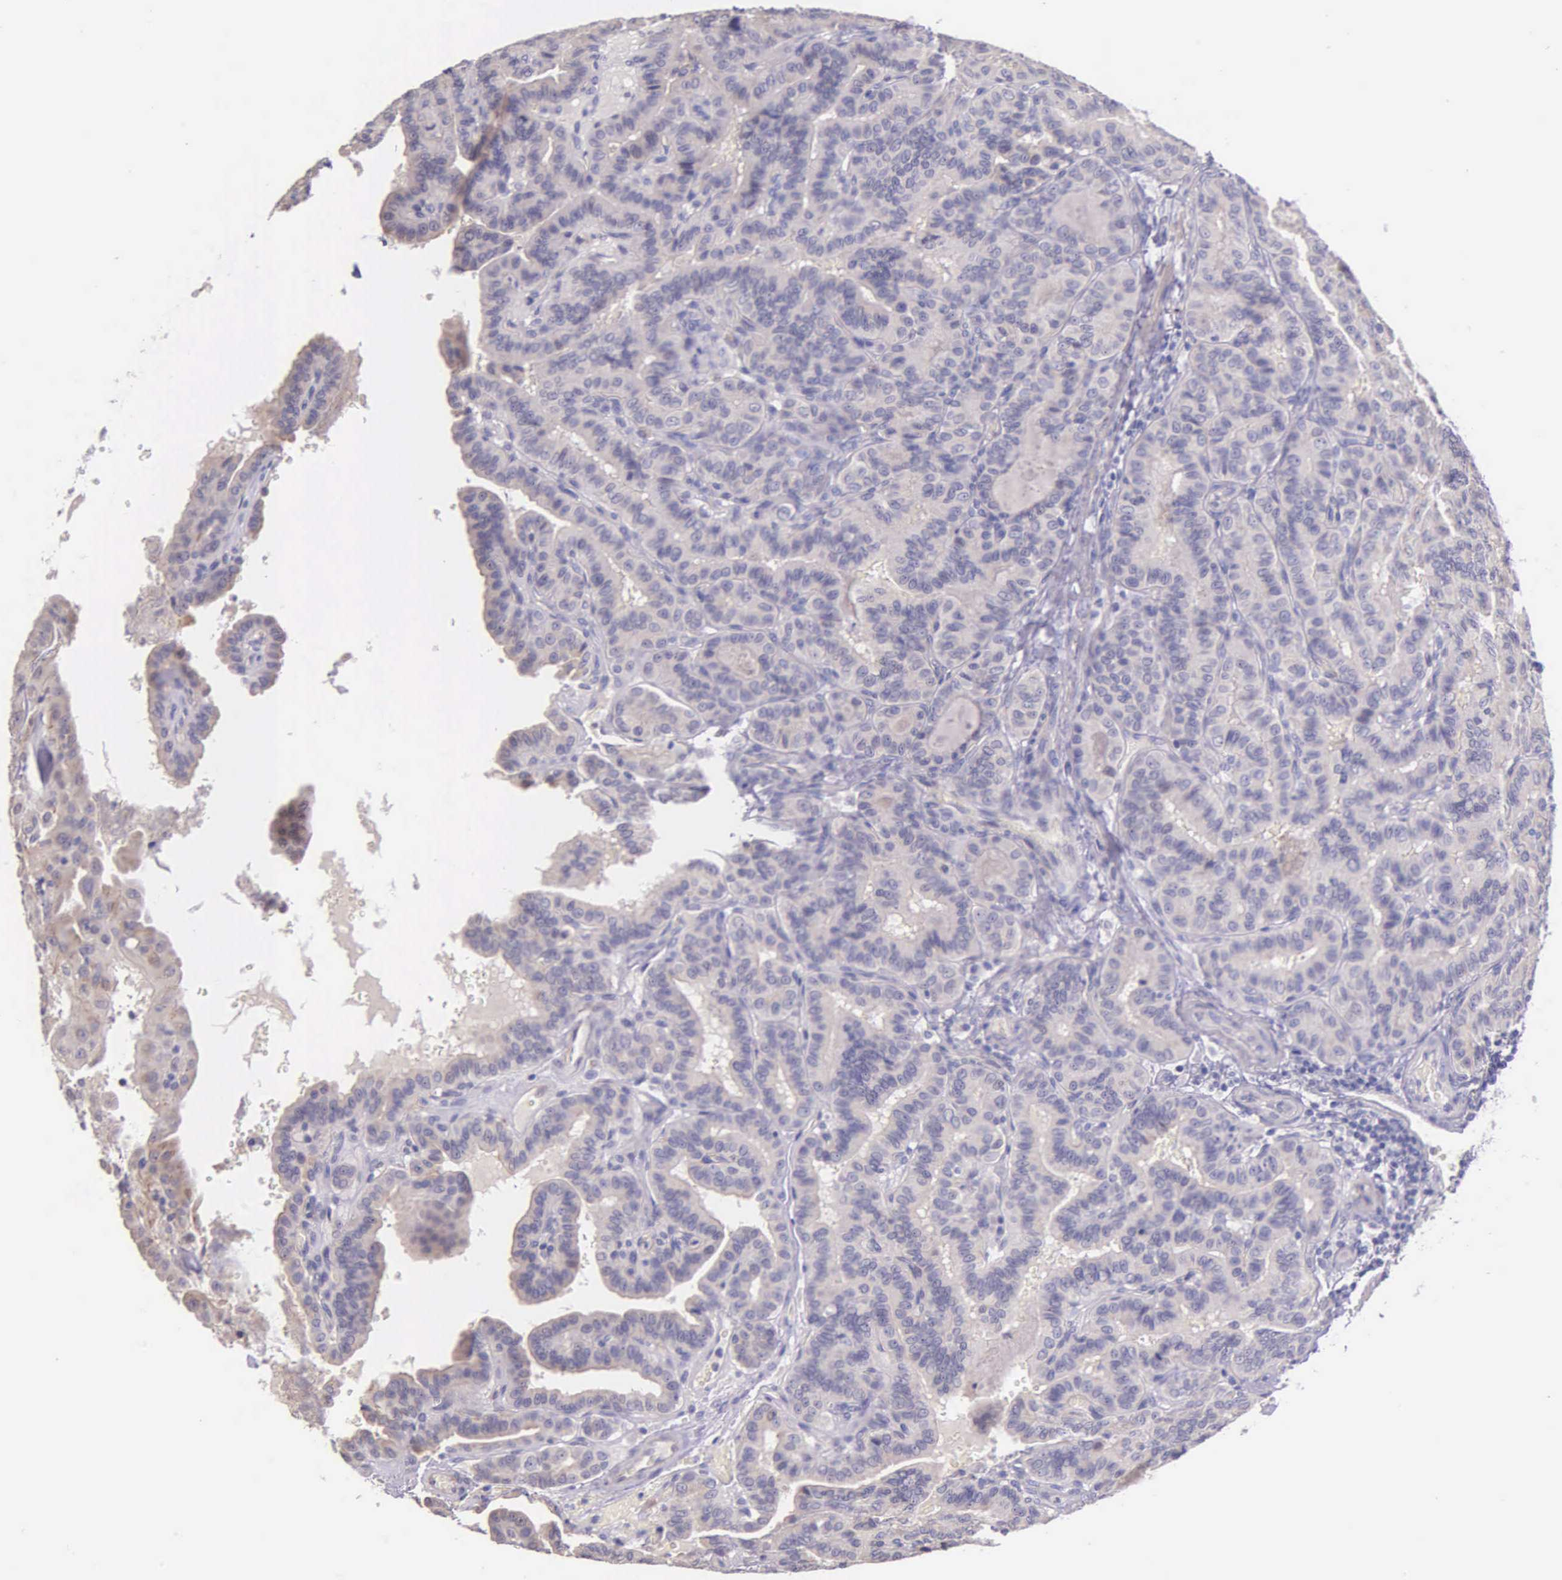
{"staining": {"intensity": "weak", "quantity": ">75%", "location": "cytoplasmic/membranous"}, "tissue": "thyroid cancer", "cell_type": "Tumor cells", "image_type": "cancer", "snomed": [{"axis": "morphology", "description": "Papillary adenocarcinoma, NOS"}, {"axis": "topography", "description": "Thyroid gland"}], "caption": "Immunohistochemistry micrograph of neoplastic tissue: papillary adenocarcinoma (thyroid) stained using IHC demonstrates low levels of weak protein expression localized specifically in the cytoplasmic/membranous of tumor cells, appearing as a cytoplasmic/membranous brown color.", "gene": "THSD7A", "patient": {"sex": "male", "age": 87}}